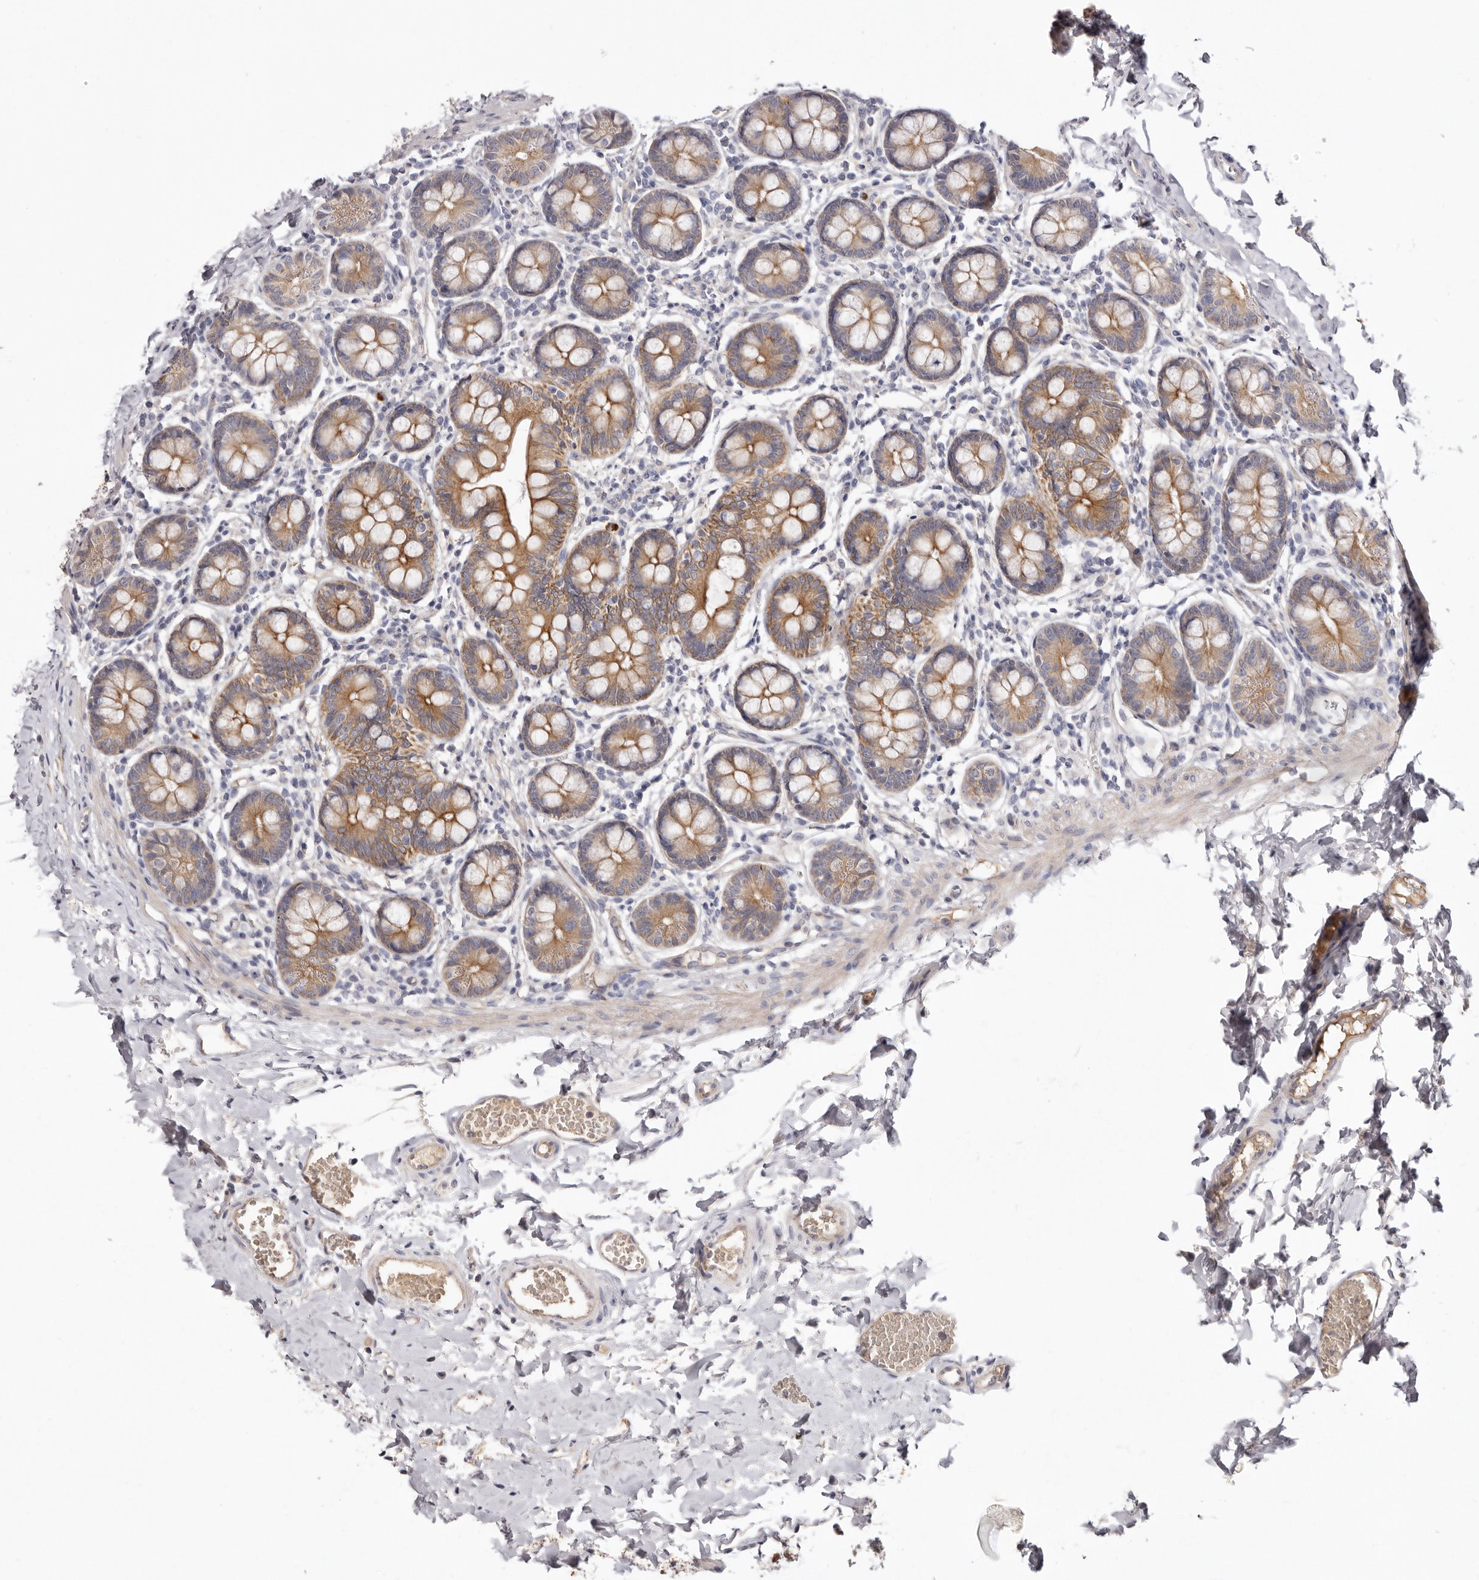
{"staining": {"intensity": "moderate", "quantity": ">75%", "location": "cytoplasmic/membranous"}, "tissue": "small intestine", "cell_type": "Glandular cells", "image_type": "normal", "snomed": [{"axis": "morphology", "description": "Normal tissue, NOS"}, {"axis": "topography", "description": "Small intestine"}], "caption": "Human small intestine stained for a protein (brown) reveals moderate cytoplasmic/membranous positive positivity in about >75% of glandular cells.", "gene": "STK16", "patient": {"sex": "male", "age": 7}}